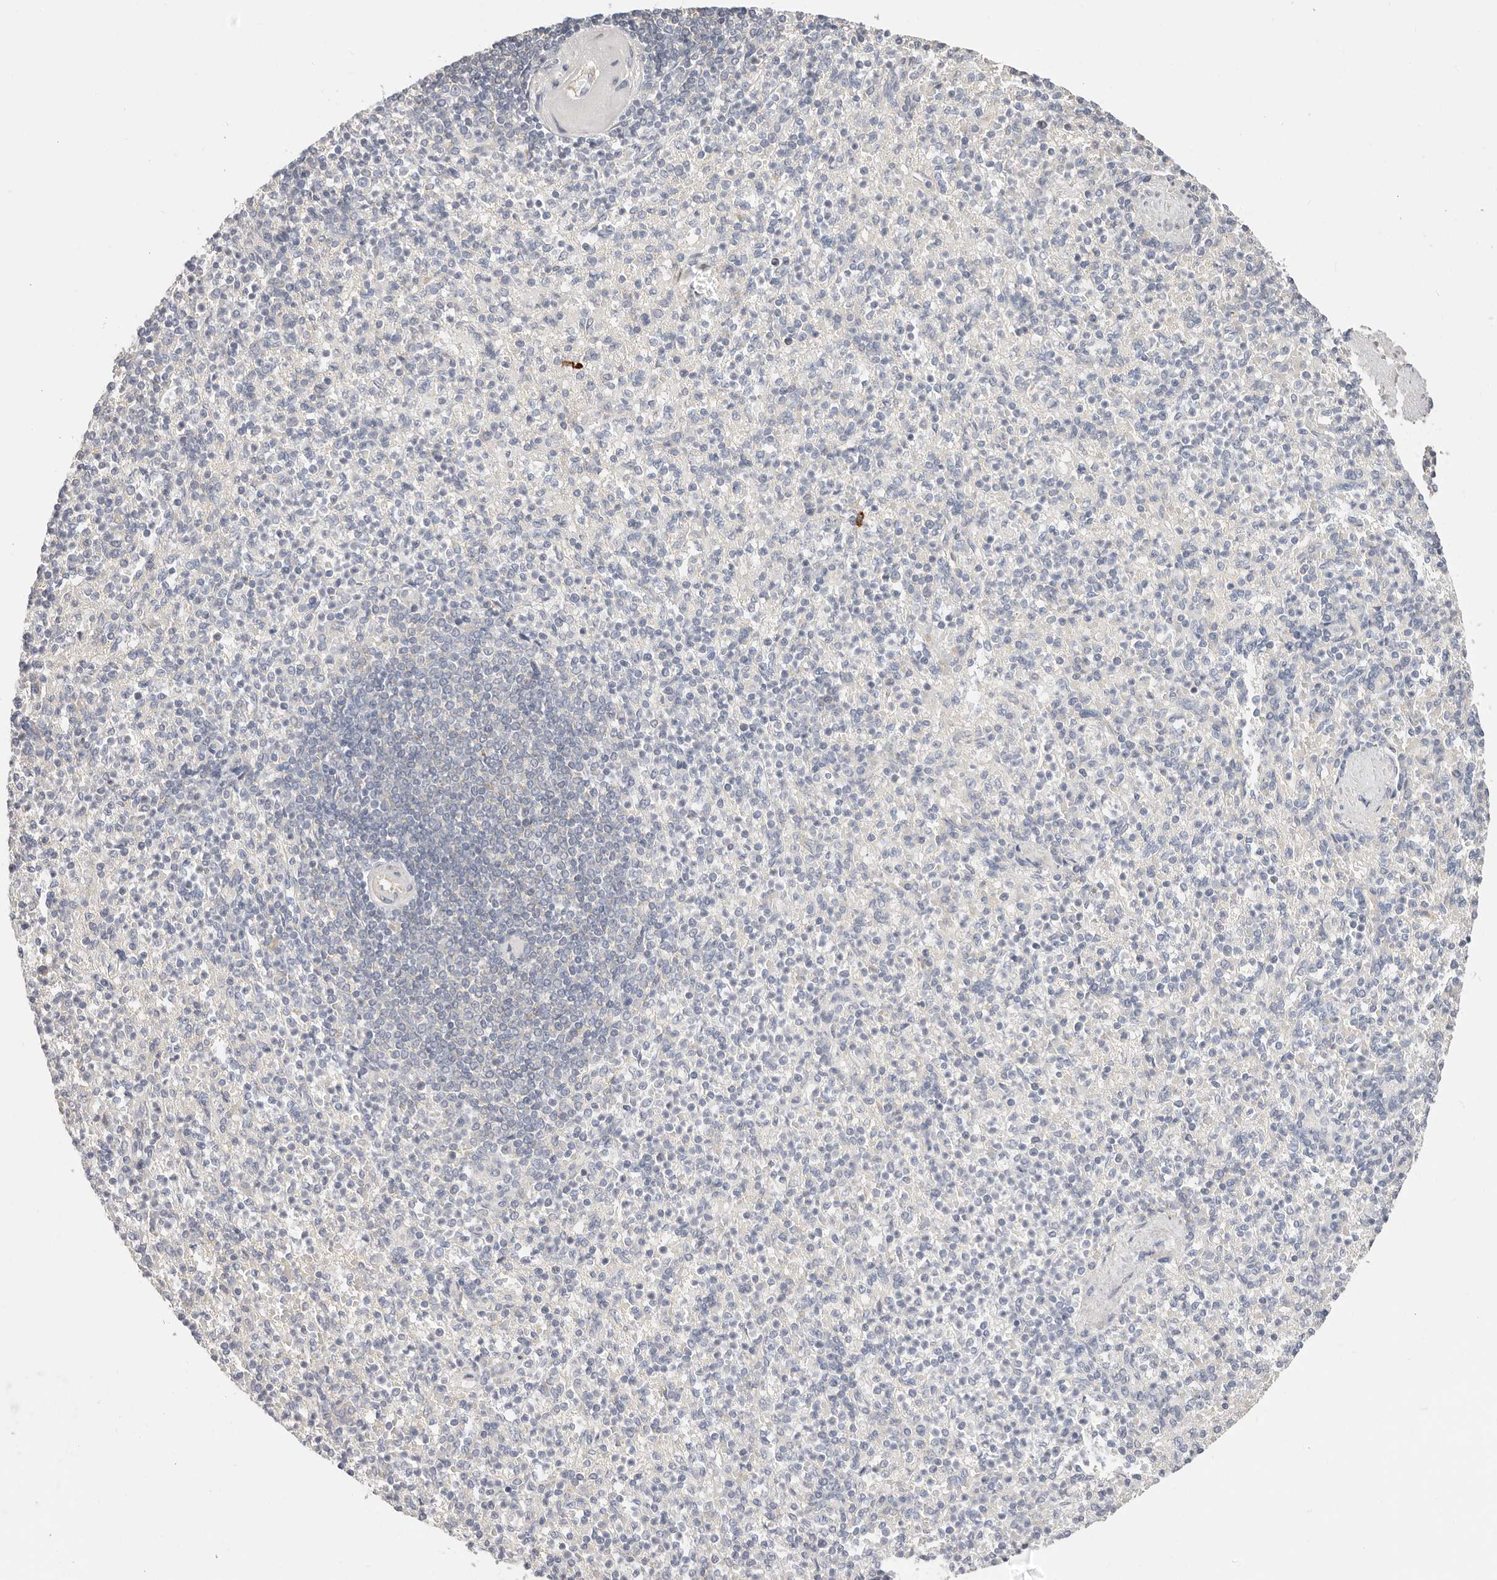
{"staining": {"intensity": "negative", "quantity": "none", "location": "none"}, "tissue": "spleen", "cell_type": "Cells in red pulp", "image_type": "normal", "snomed": [{"axis": "morphology", "description": "Normal tissue, NOS"}, {"axis": "topography", "description": "Spleen"}], "caption": "A photomicrograph of human spleen is negative for staining in cells in red pulp. (Stains: DAB (3,3'-diaminobenzidine) immunohistochemistry with hematoxylin counter stain, Microscopy: brightfield microscopy at high magnification).", "gene": "DTNBP1", "patient": {"sex": "female", "age": 74}}